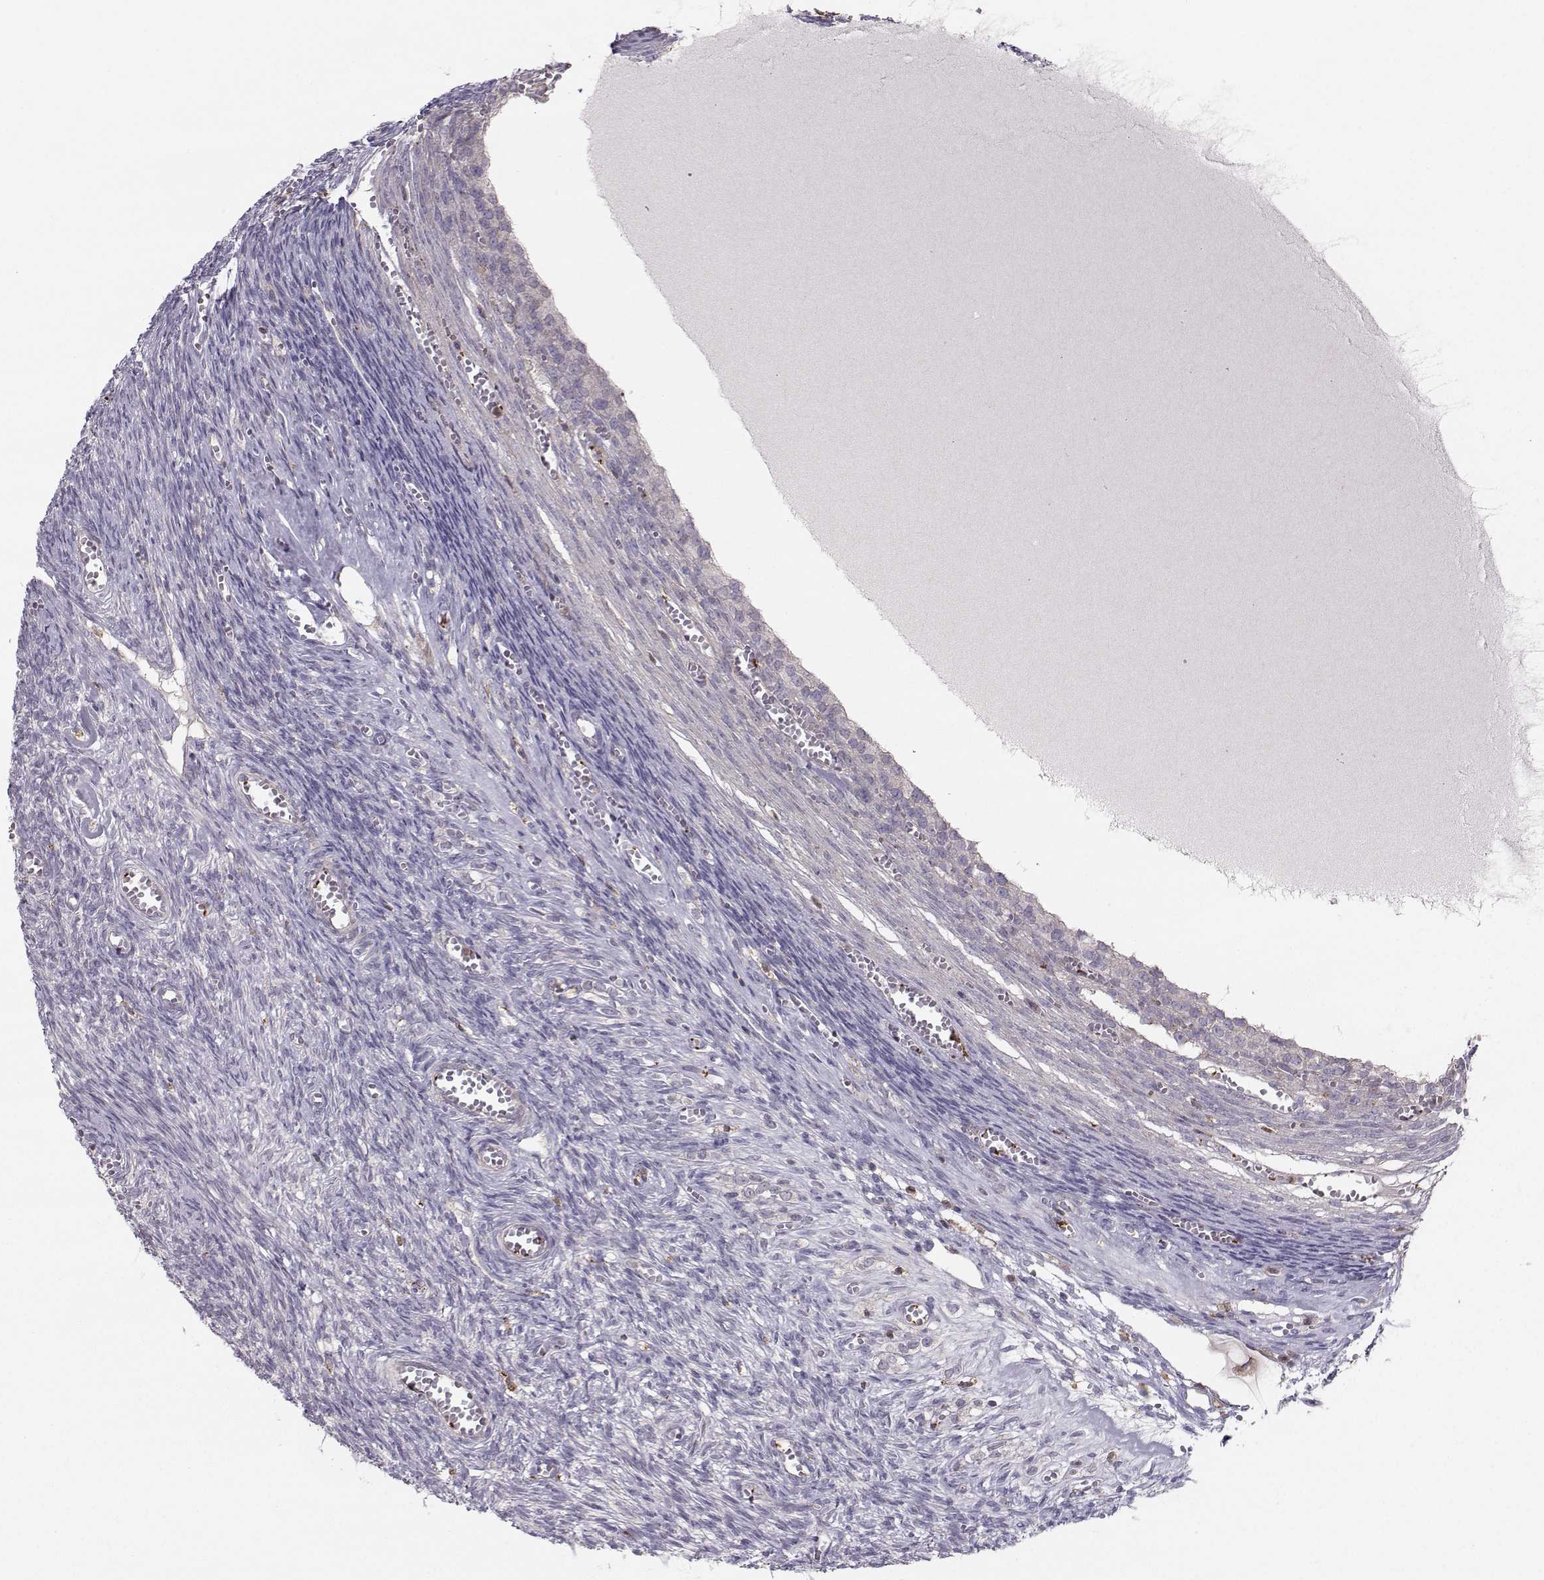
{"staining": {"intensity": "strong", "quantity": "<25%", "location": "cytoplasmic/membranous"}, "tissue": "ovary", "cell_type": "Follicle cells", "image_type": "normal", "snomed": [{"axis": "morphology", "description": "Normal tissue, NOS"}, {"axis": "topography", "description": "Ovary"}], "caption": "Immunohistochemistry of benign human ovary reveals medium levels of strong cytoplasmic/membranous staining in about <25% of follicle cells.", "gene": "ASB16", "patient": {"sex": "female", "age": 43}}